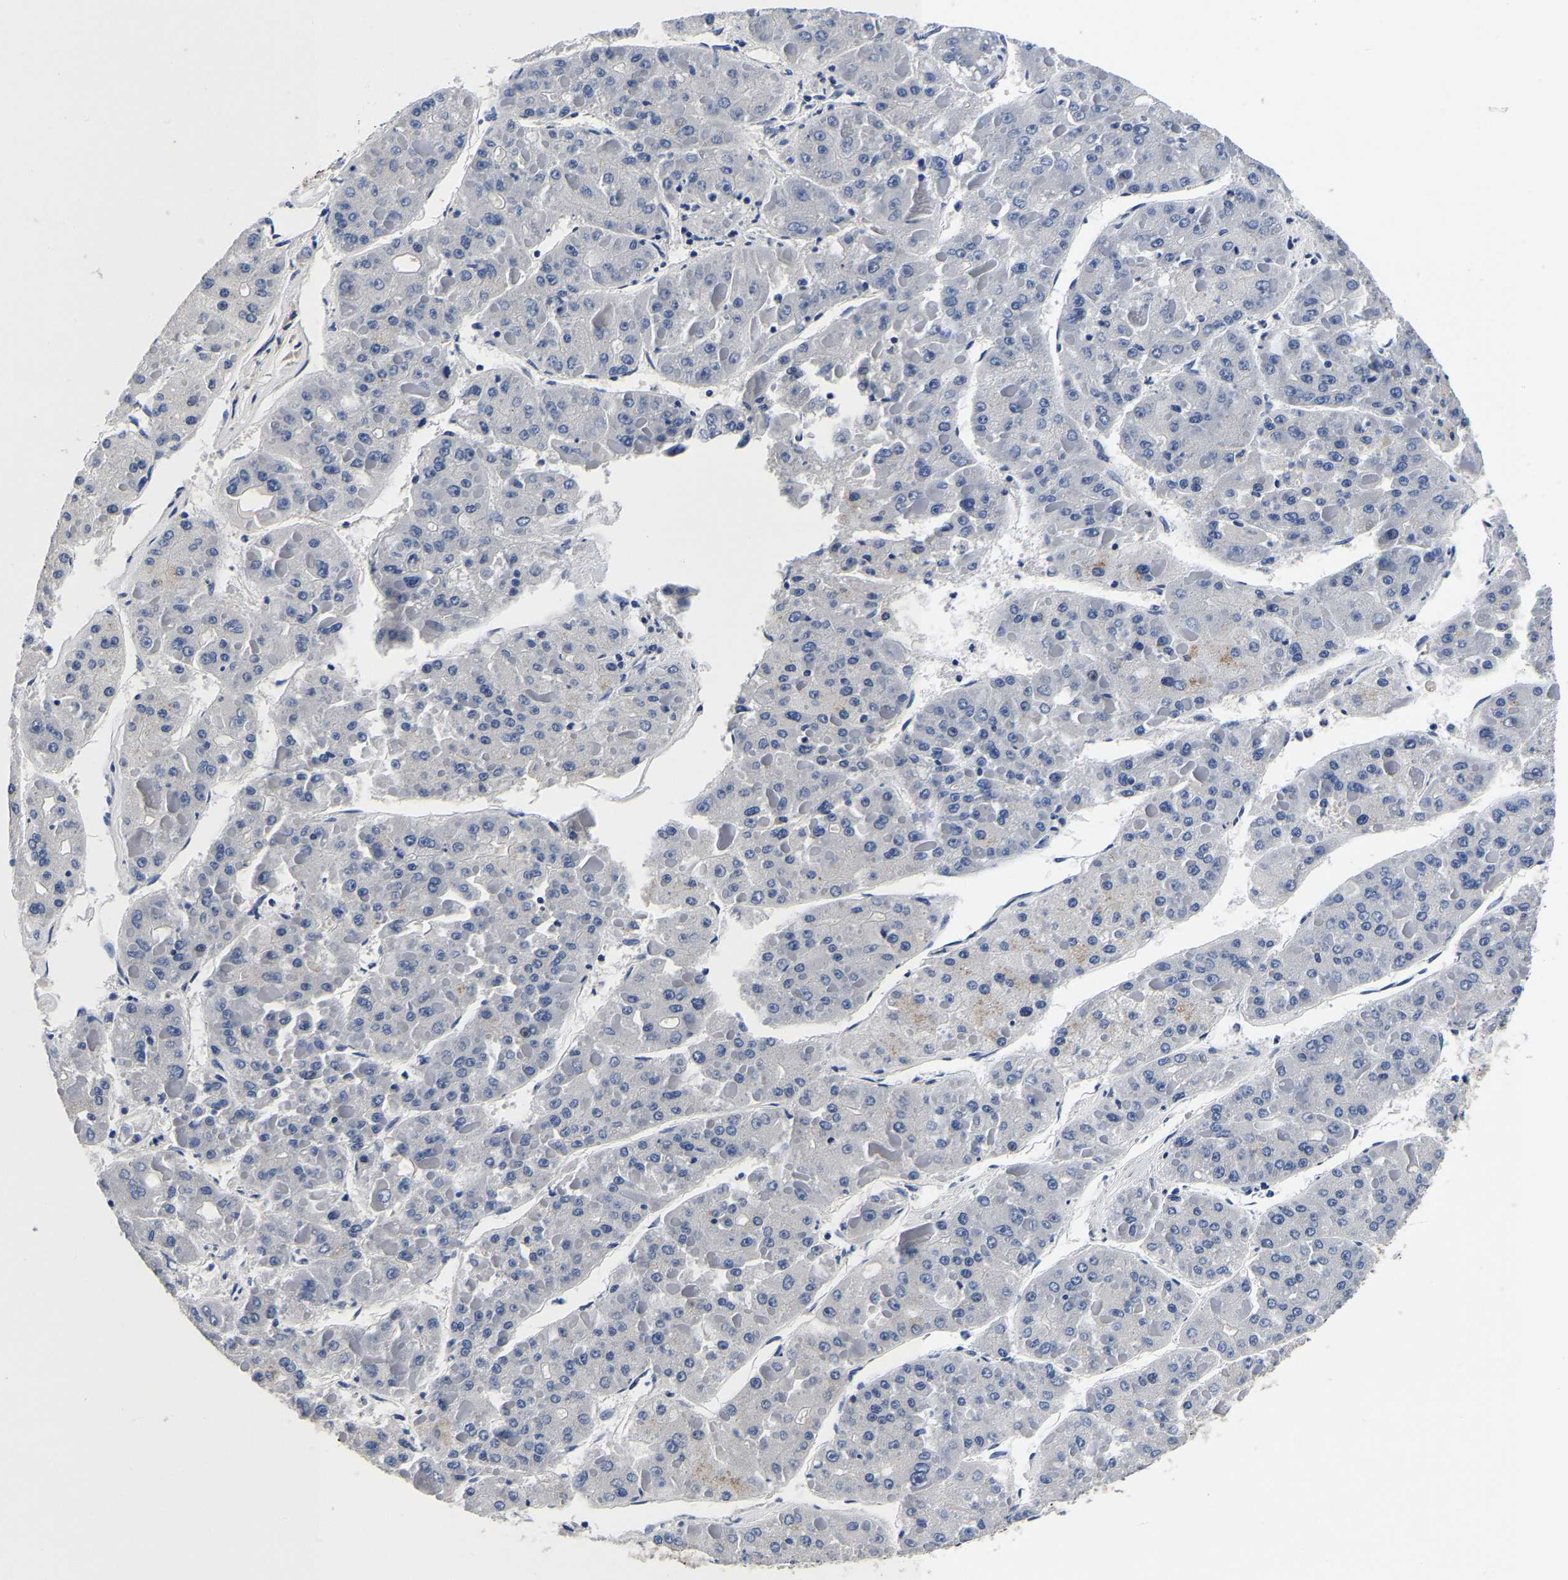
{"staining": {"intensity": "negative", "quantity": "none", "location": "none"}, "tissue": "liver cancer", "cell_type": "Tumor cells", "image_type": "cancer", "snomed": [{"axis": "morphology", "description": "Carcinoma, Hepatocellular, NOS"}, {"axis": "topography", "description": "Liver"}], "caption": "Immunohistochemistry (IHC) micrograph of liver cancer (hepatocellular carcinoma) stained for a protein (brown), which displays no staining in tumor cells.", "gene": "GRN", "patient": {"sex": "female", "age": 73}}